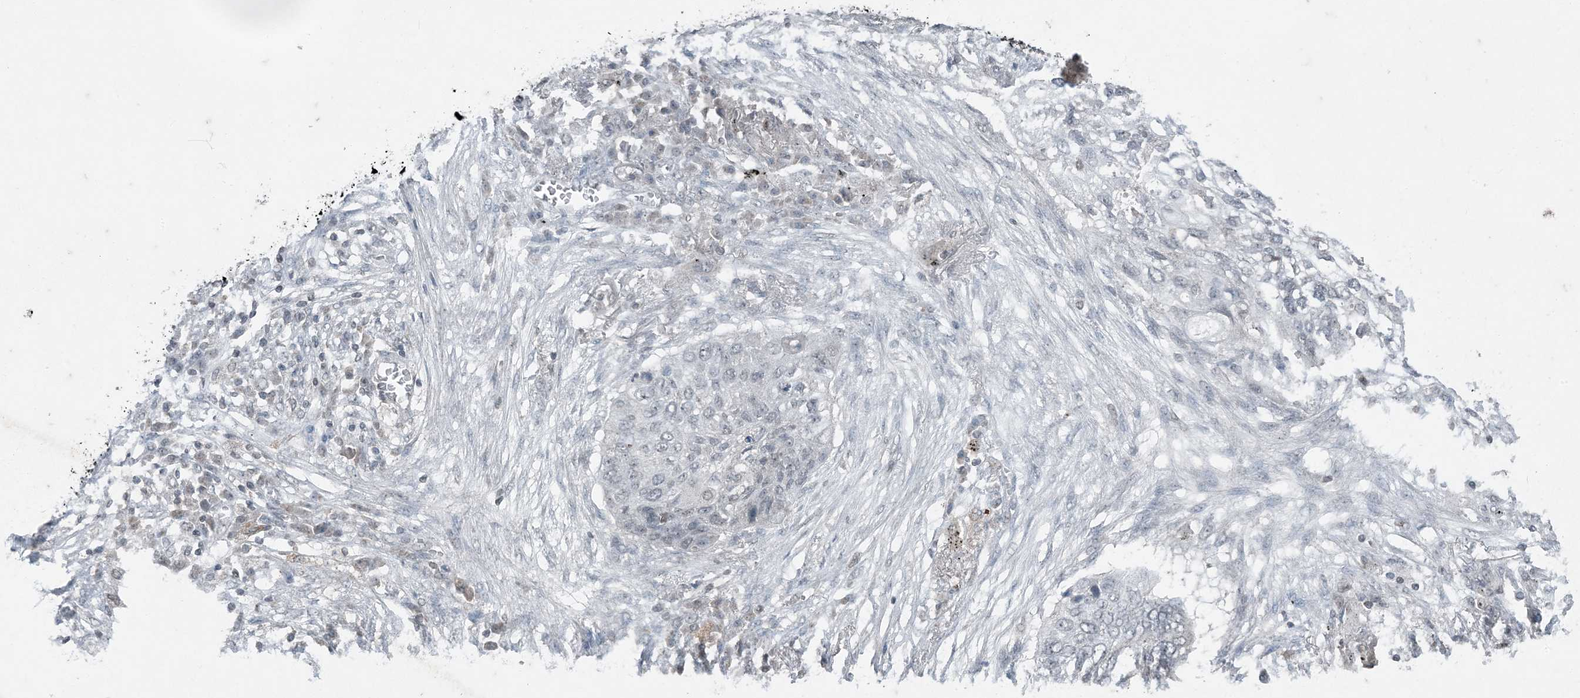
{"staining": {"intensity": "negative", "quantity": "none", "location": "none"}, "tissue": "lung cancer", "cell_type": "Tumor cells", "image_type": "cancer", "snomed": [{"axis": "morphology", "description": "Squamous cell carcinoma, NOS"}, {"axis": "topography", "description": "Lung"}], "caption": "The micrograph demonstrates no staining of tumor cells in squamous cell carcinoma (lung).", "gene": "GNL1", "patient": {"sex": "female", "age": 63}}